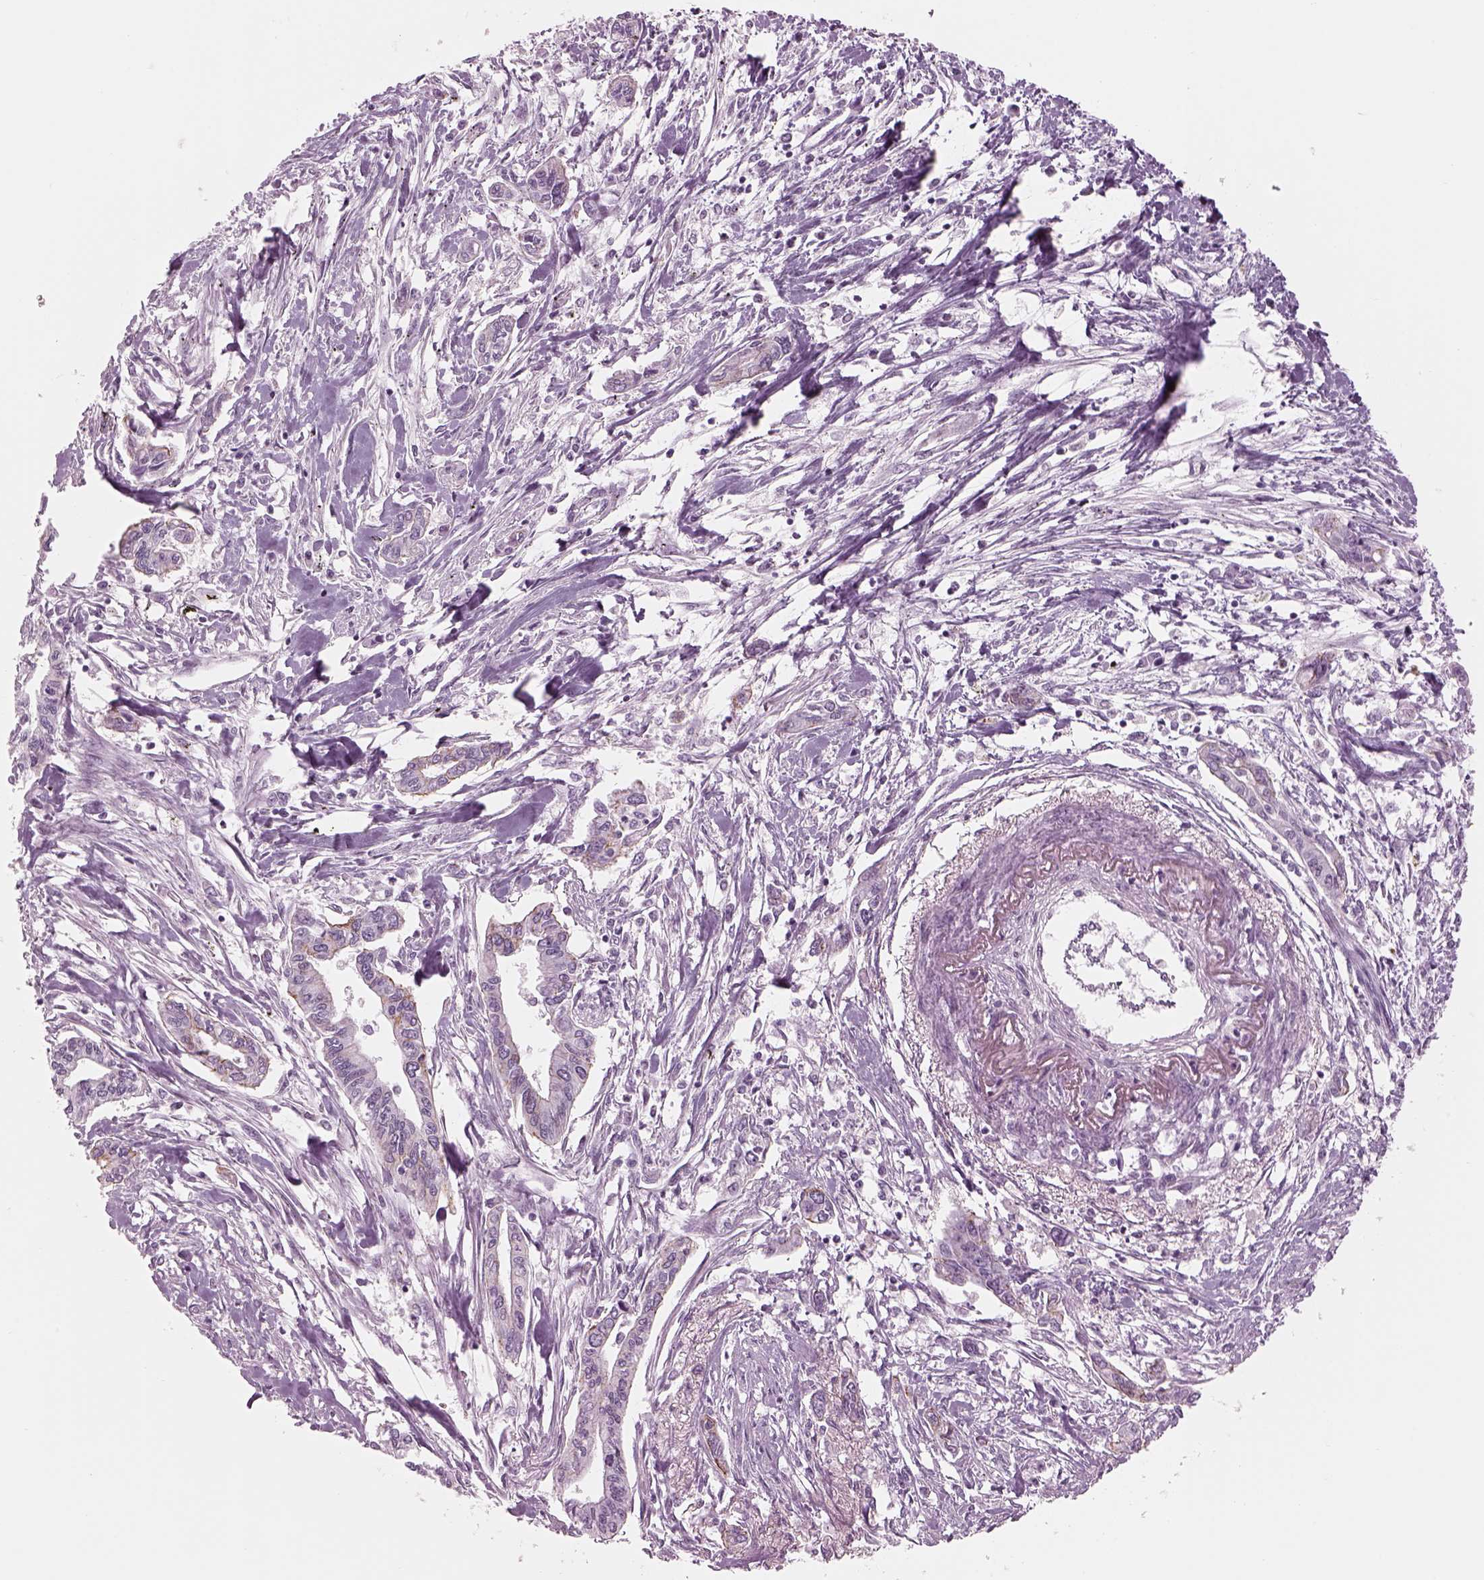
{"staining": {"intensity": "negative", "quantity": "none", "location": "none"}, "tissue": "pancreatic cancer", "cell_type": "Tumor cells", "image_type": "cancer", "snomed": [{"axis": "morphology", "description": "Adenocarcinoma, NOS"}, {"axis": "topography", "description": "Pancreas"}], "caption": "Tumor cells show no significant protein staining in adenocarcinoma (pancreatic).", "gene": "SAG", "patient": {"sex": "male", "age": 60}}